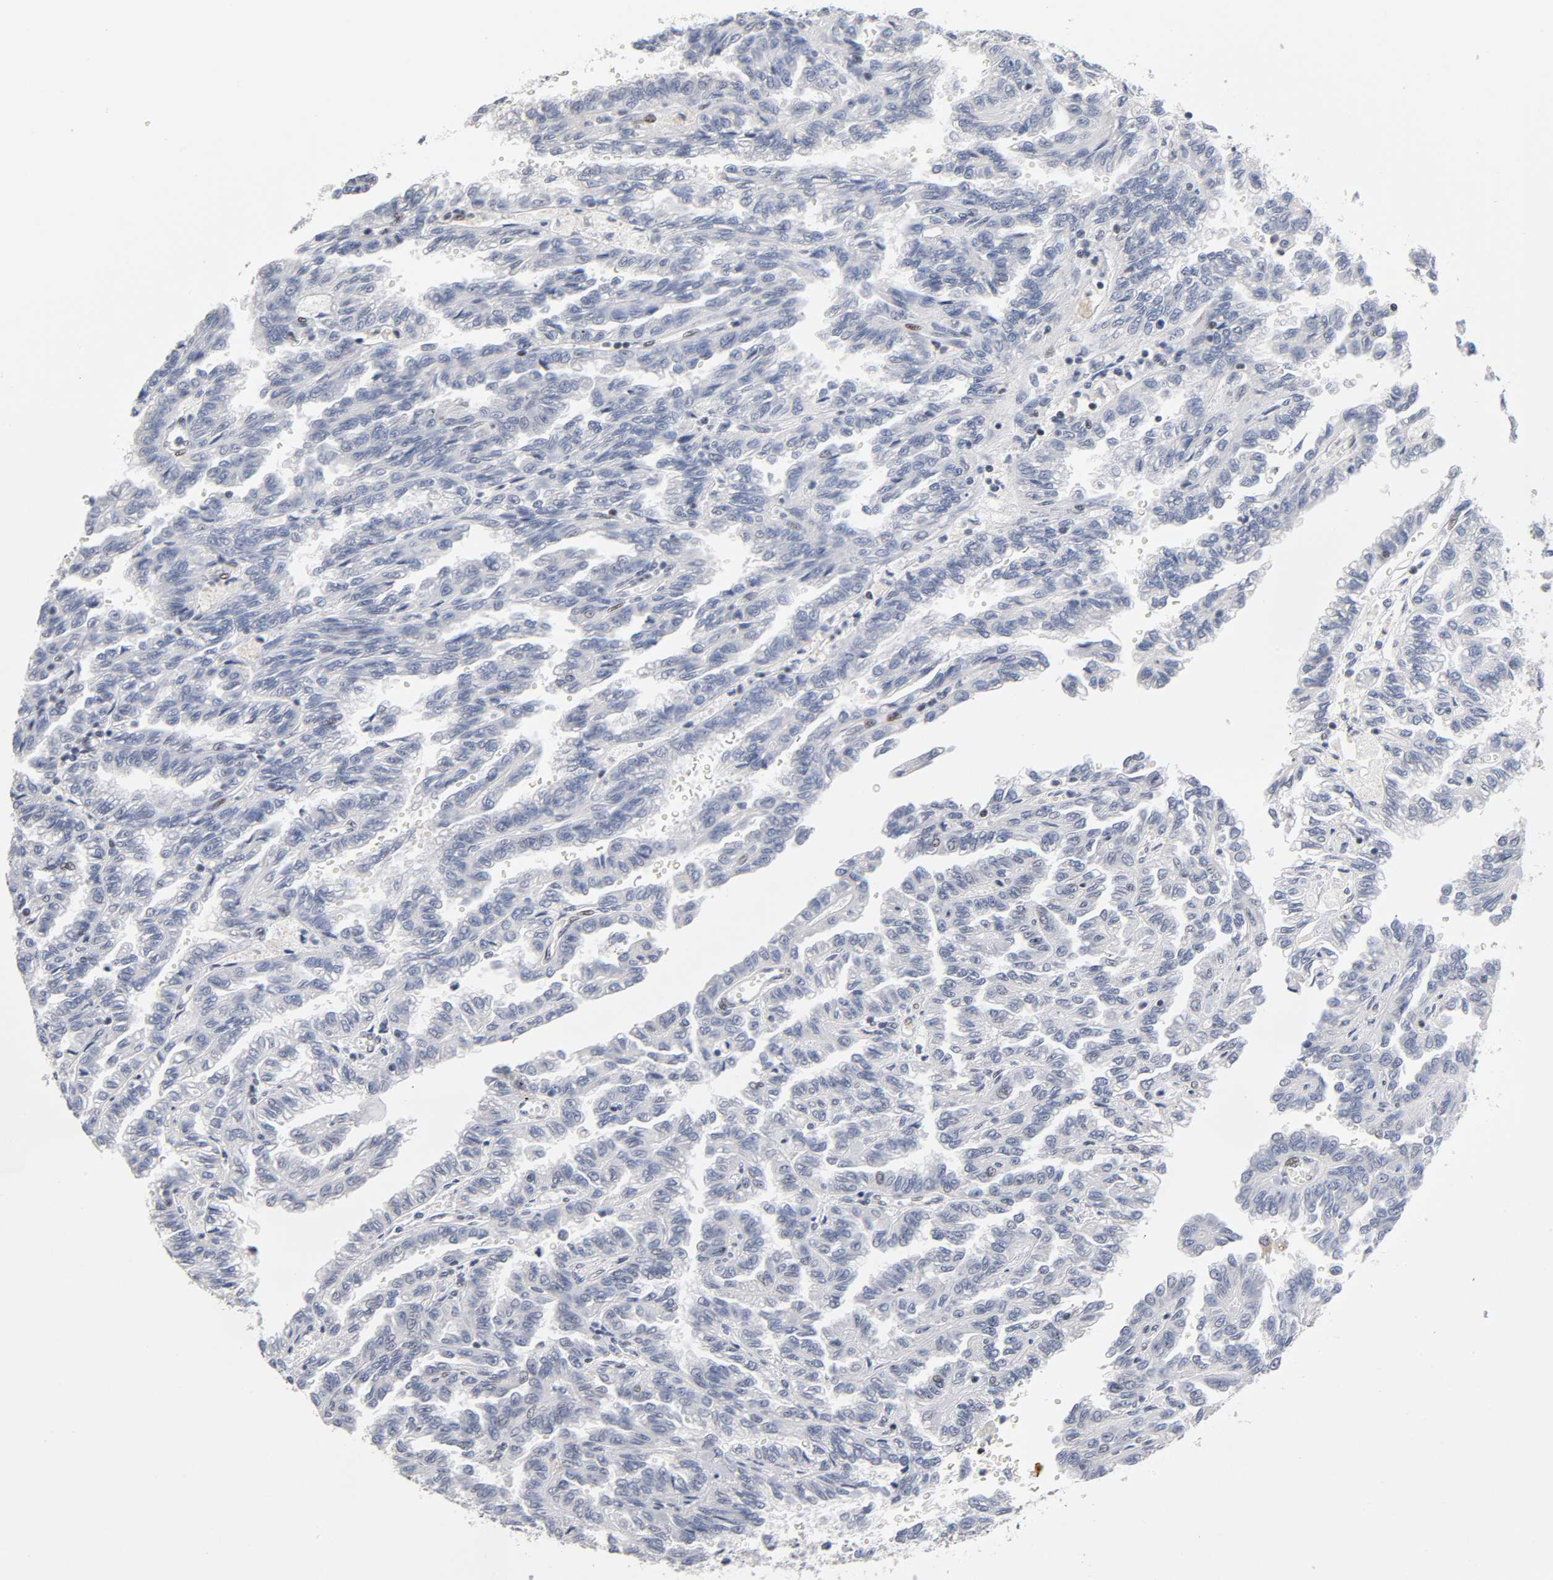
{"staining": {"intensity": "negative", "quantity": "none", "location": "none"}, "tissue": "renal cancer", "cell_type": "Tumor cells", "image_type": "cancer", "snomed": [{"axis": "morphology", "description": "Inflammation, NOS"}, {"axis": "morphology", "description": "Adenocarcinoma, NOS"}, {"axis": "topography", "description": "Kidney"}], "caption": "The immunohistochemistry micrograph has no significant staining in tumor cells of adenocarcinoma (renal) tissue.", "gene": "SP3", "patient": {"sex": "male", "age": 68}}